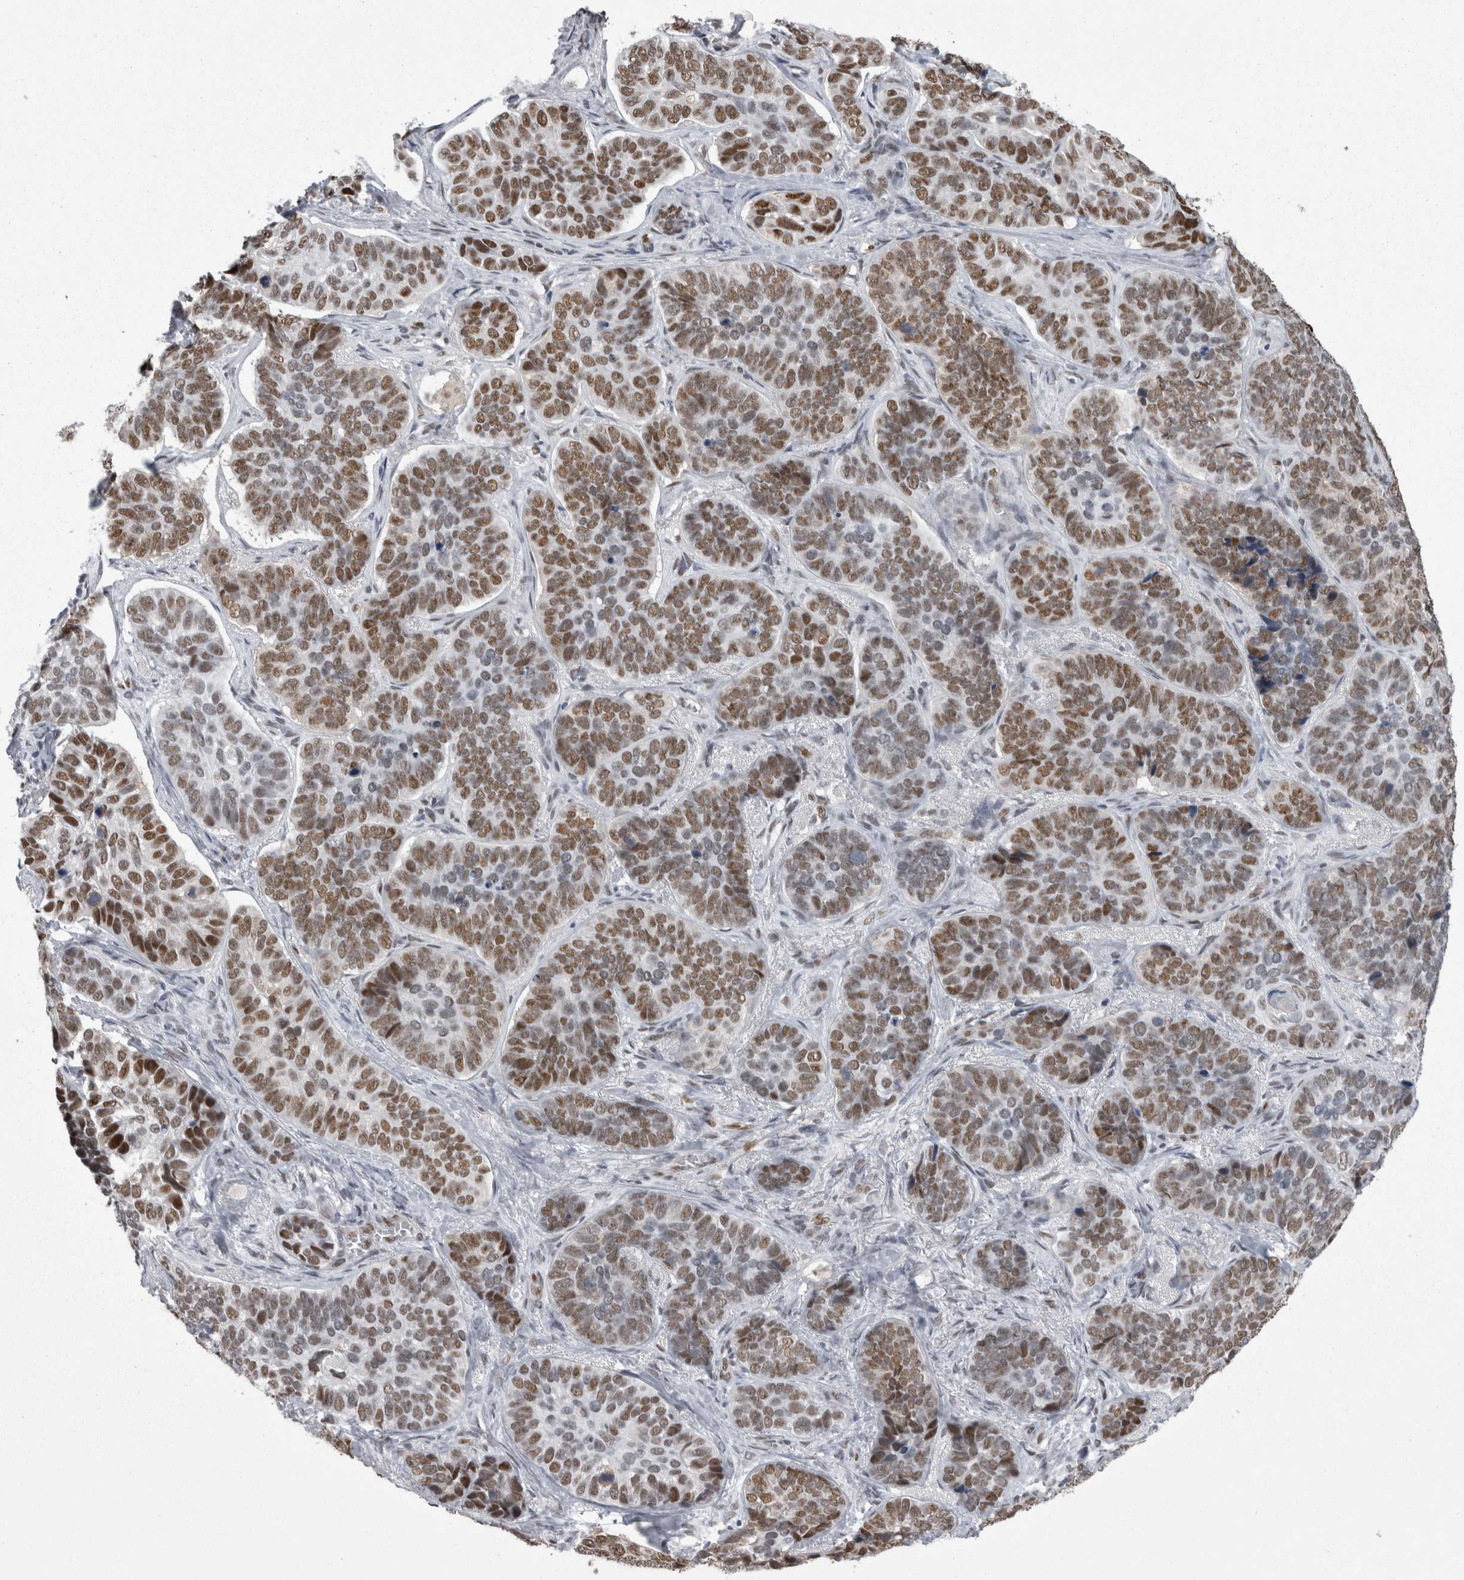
{"staining": {"intensity": "moderate", "quantity": ">75%", "location": "nuclear"}, "tissue": "skin cancer", "cell_type": "Tumor cells", "image_type": "cancer", "snomed": [{"axis": "morphology", "description": "Basal cell carcinoma"}, {"axis": "topography", "description": "Skin"}], "caption": "Moderate nuclear protein positivity is appreciated in about >75% of tumor cells in skin cancer. The protein is stained brown, and the nuclei are stained in blue (DAB IHC with brightfield microscopy, high magnification).", "gene": "C1orf54", "patient": {"sex": "male", "age": 62}}